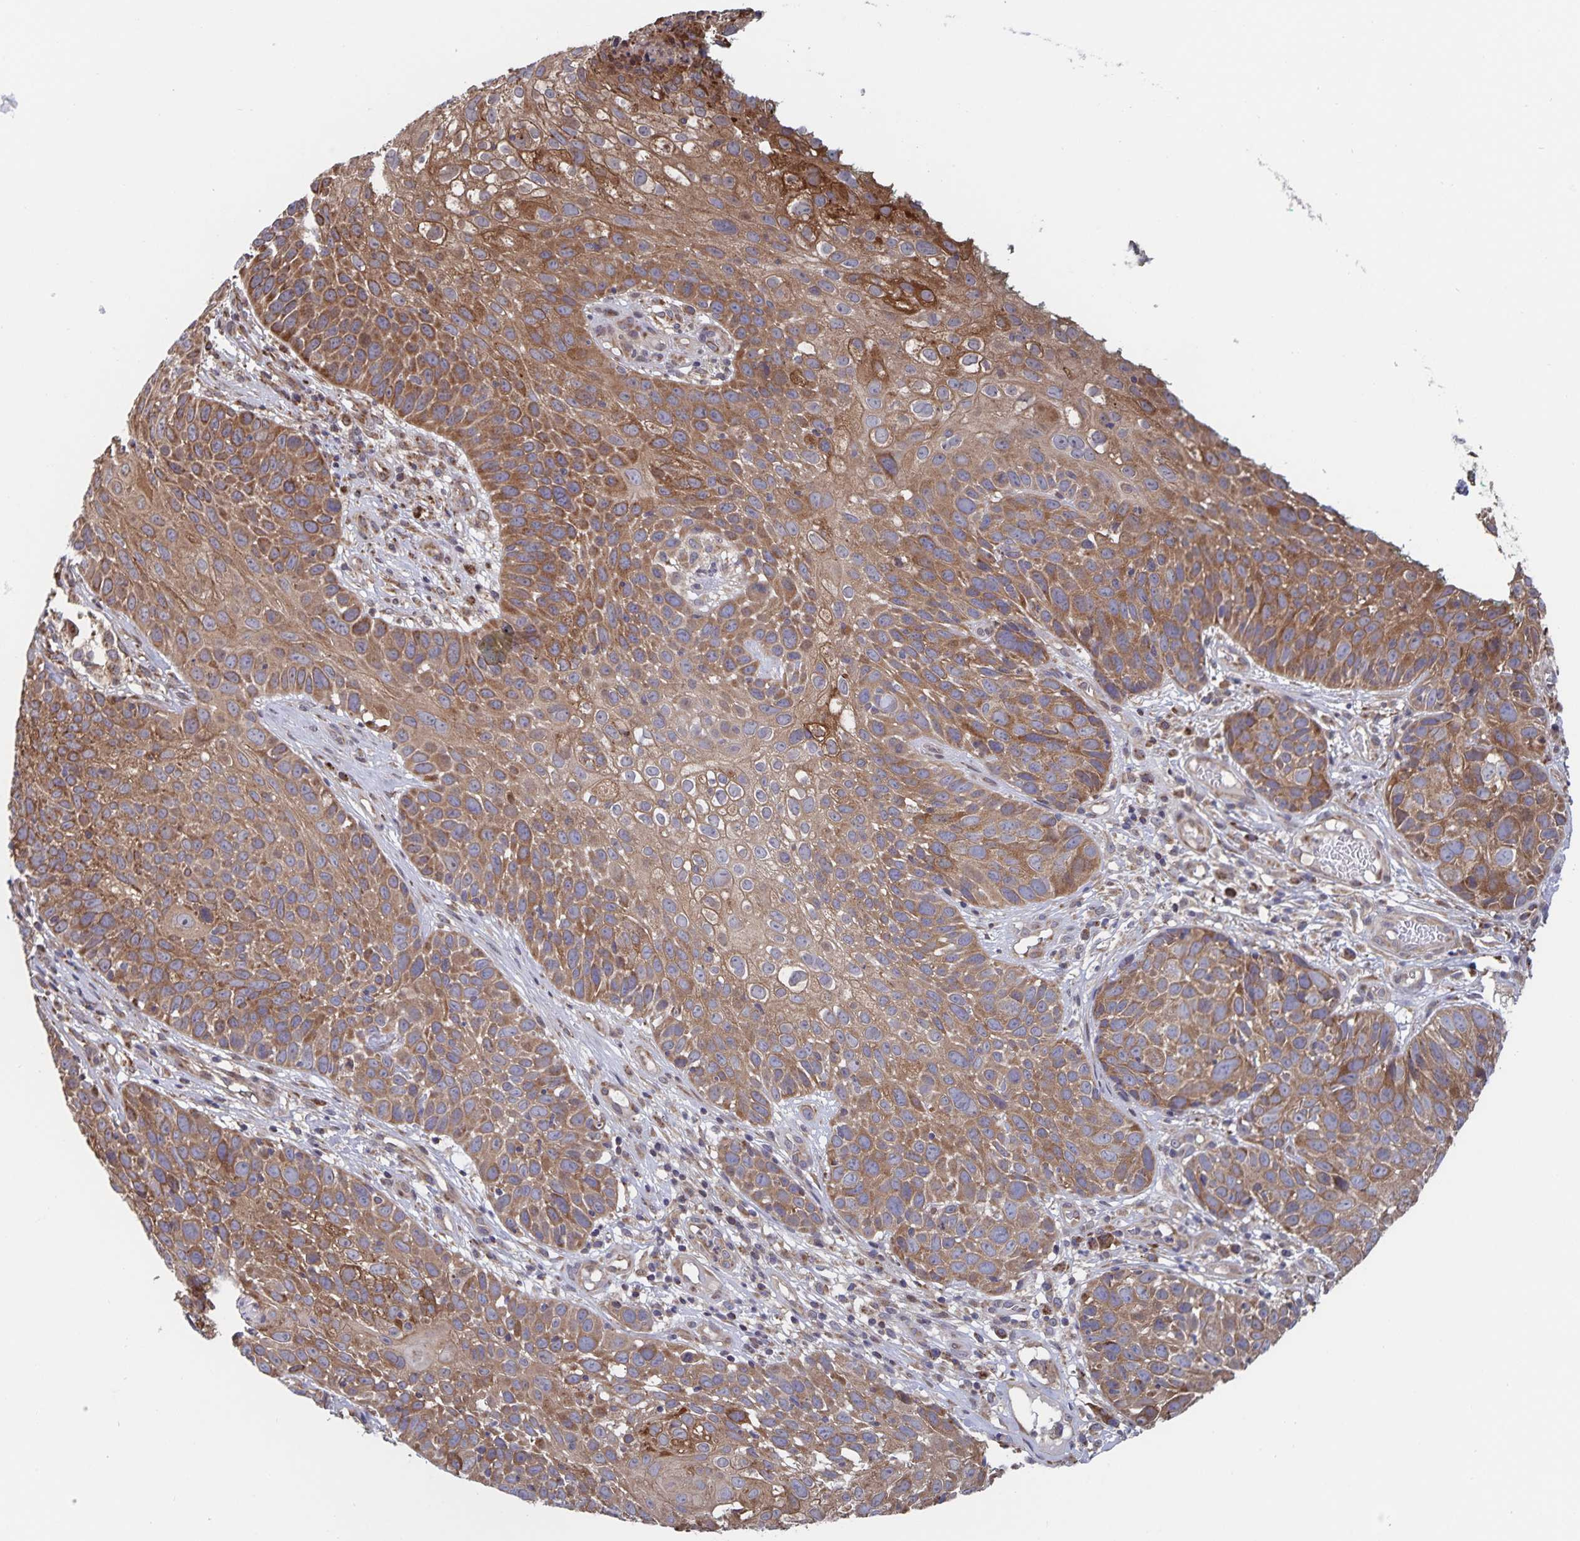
{"staining": {"intensity": "moderate", "quantity": ">75%", "location": "cytoplasmic/membranous"}, "tissue": "skin cancer", "cell_type": "Tumor cells", "image_type": "cancer", "snomed": [{"axis": "morphology", "description": "Squamous cell carcinoma, NOS"}, {"axis": "topography", "description": "Skin"}], "caption": "High-power microscopy captured an IHC photomicrograph of squamous cell carcinoma (skin), revealing moderate cytoplasmic/membranous expression in approximately >75% of tumor cells.", "gene": "ACACA", "patient": {"sex": "male", "age": 92}}